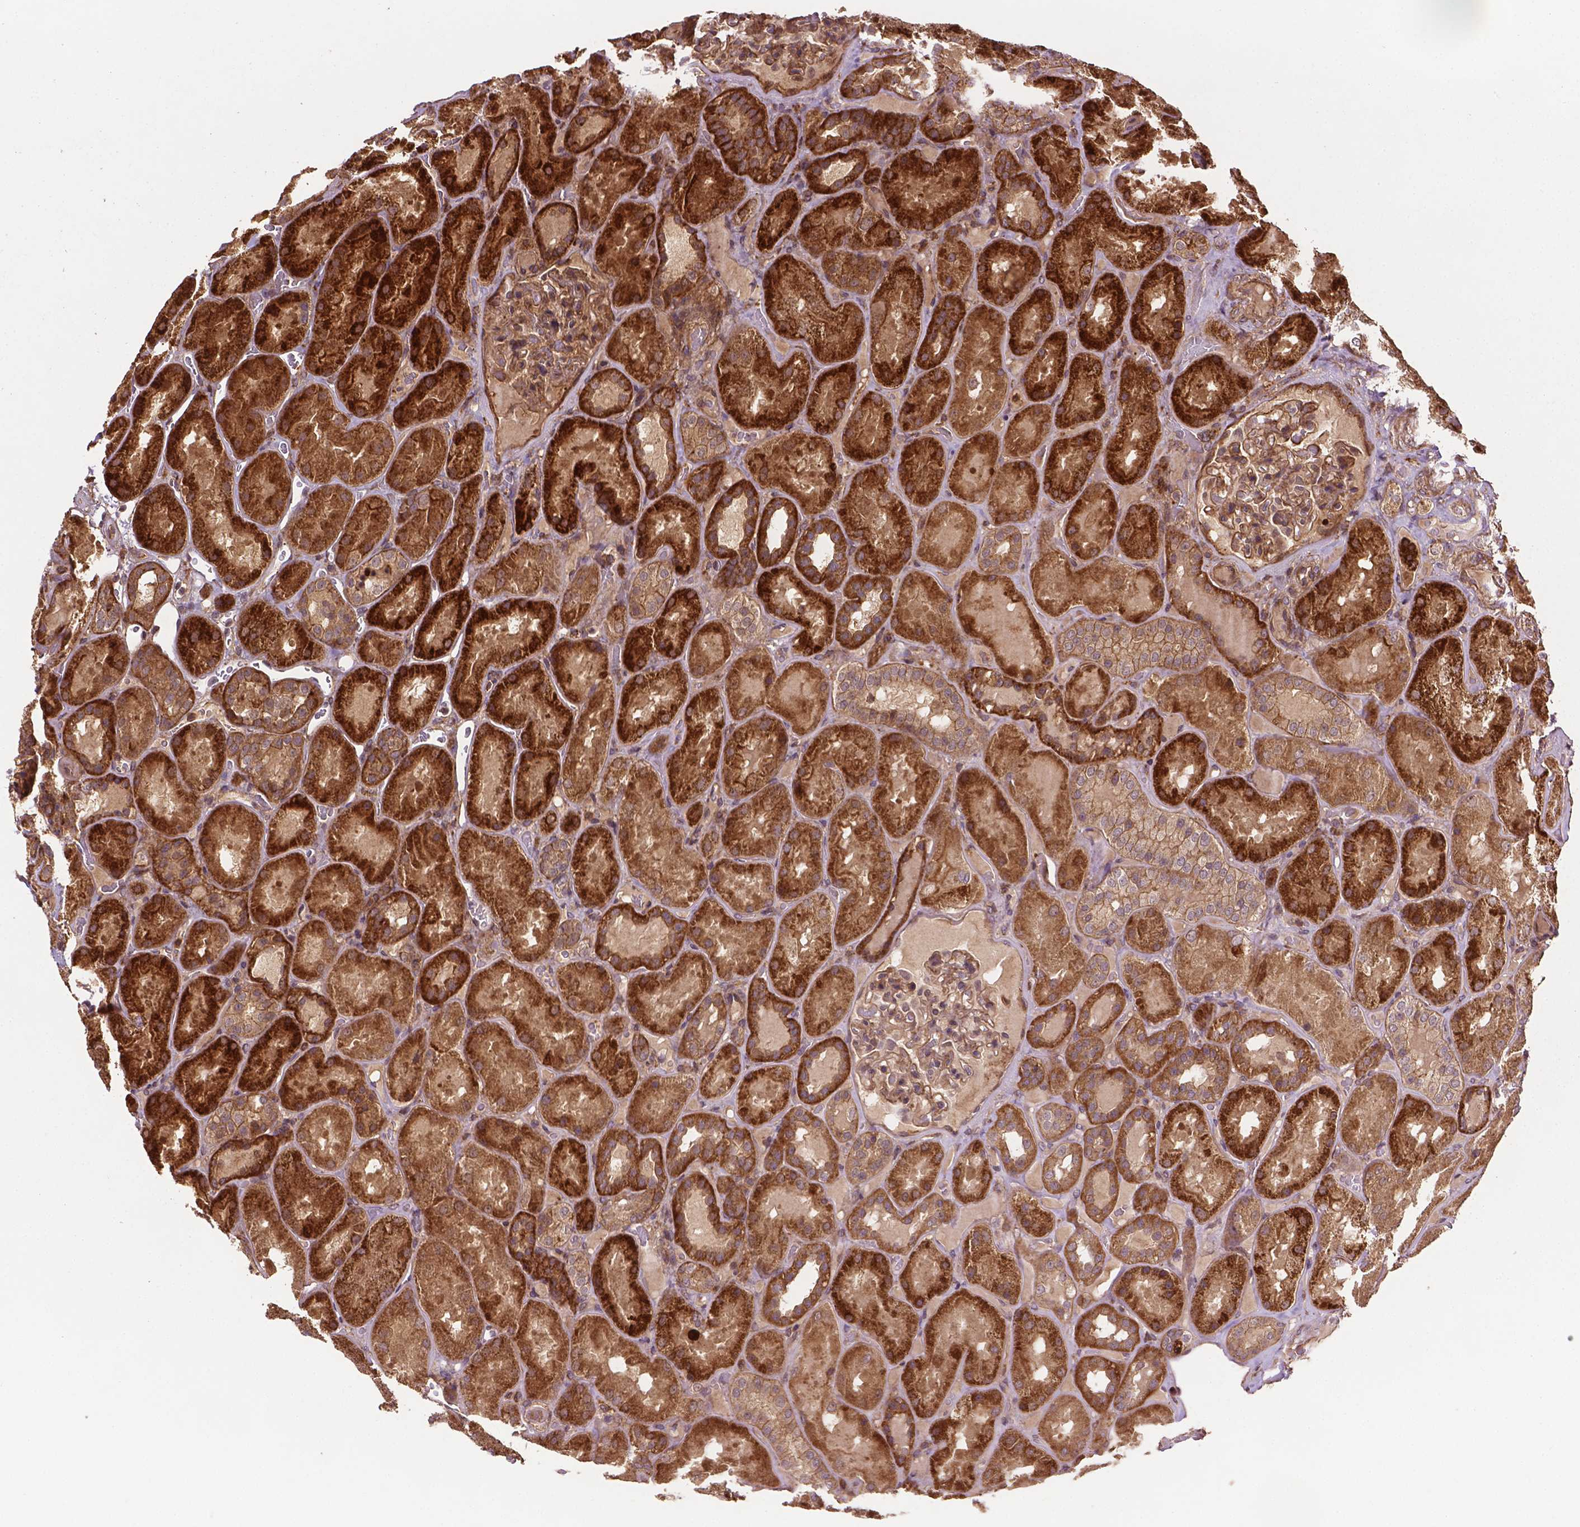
{"staining": {"intensity": "weak", "quantity": ">75%", "location": "cytoplasmic/membranous"}, "tissue": "kidney", "cell_type": "Cells in glomeruli", "image_type": "normal", "snomed": [{"axis": "morphology", "description": "Normal tissue, NOS"}, {"axis": "topography", "description": "Kidney"}], "caption": "IHC staining of benign kidney, which reveals low levels of weak cytoplasmic/membranous positivity in approximately >75% of cells in glomeruli indicating weak cytoplasmic/membranous protein expression. The staining was performed using DAB (brown) for protein detection and nuclei were counterstained in hematoxylin (blue).", "gene": "ZMYND19", "patient": {"sex": "male", "age": 73}}